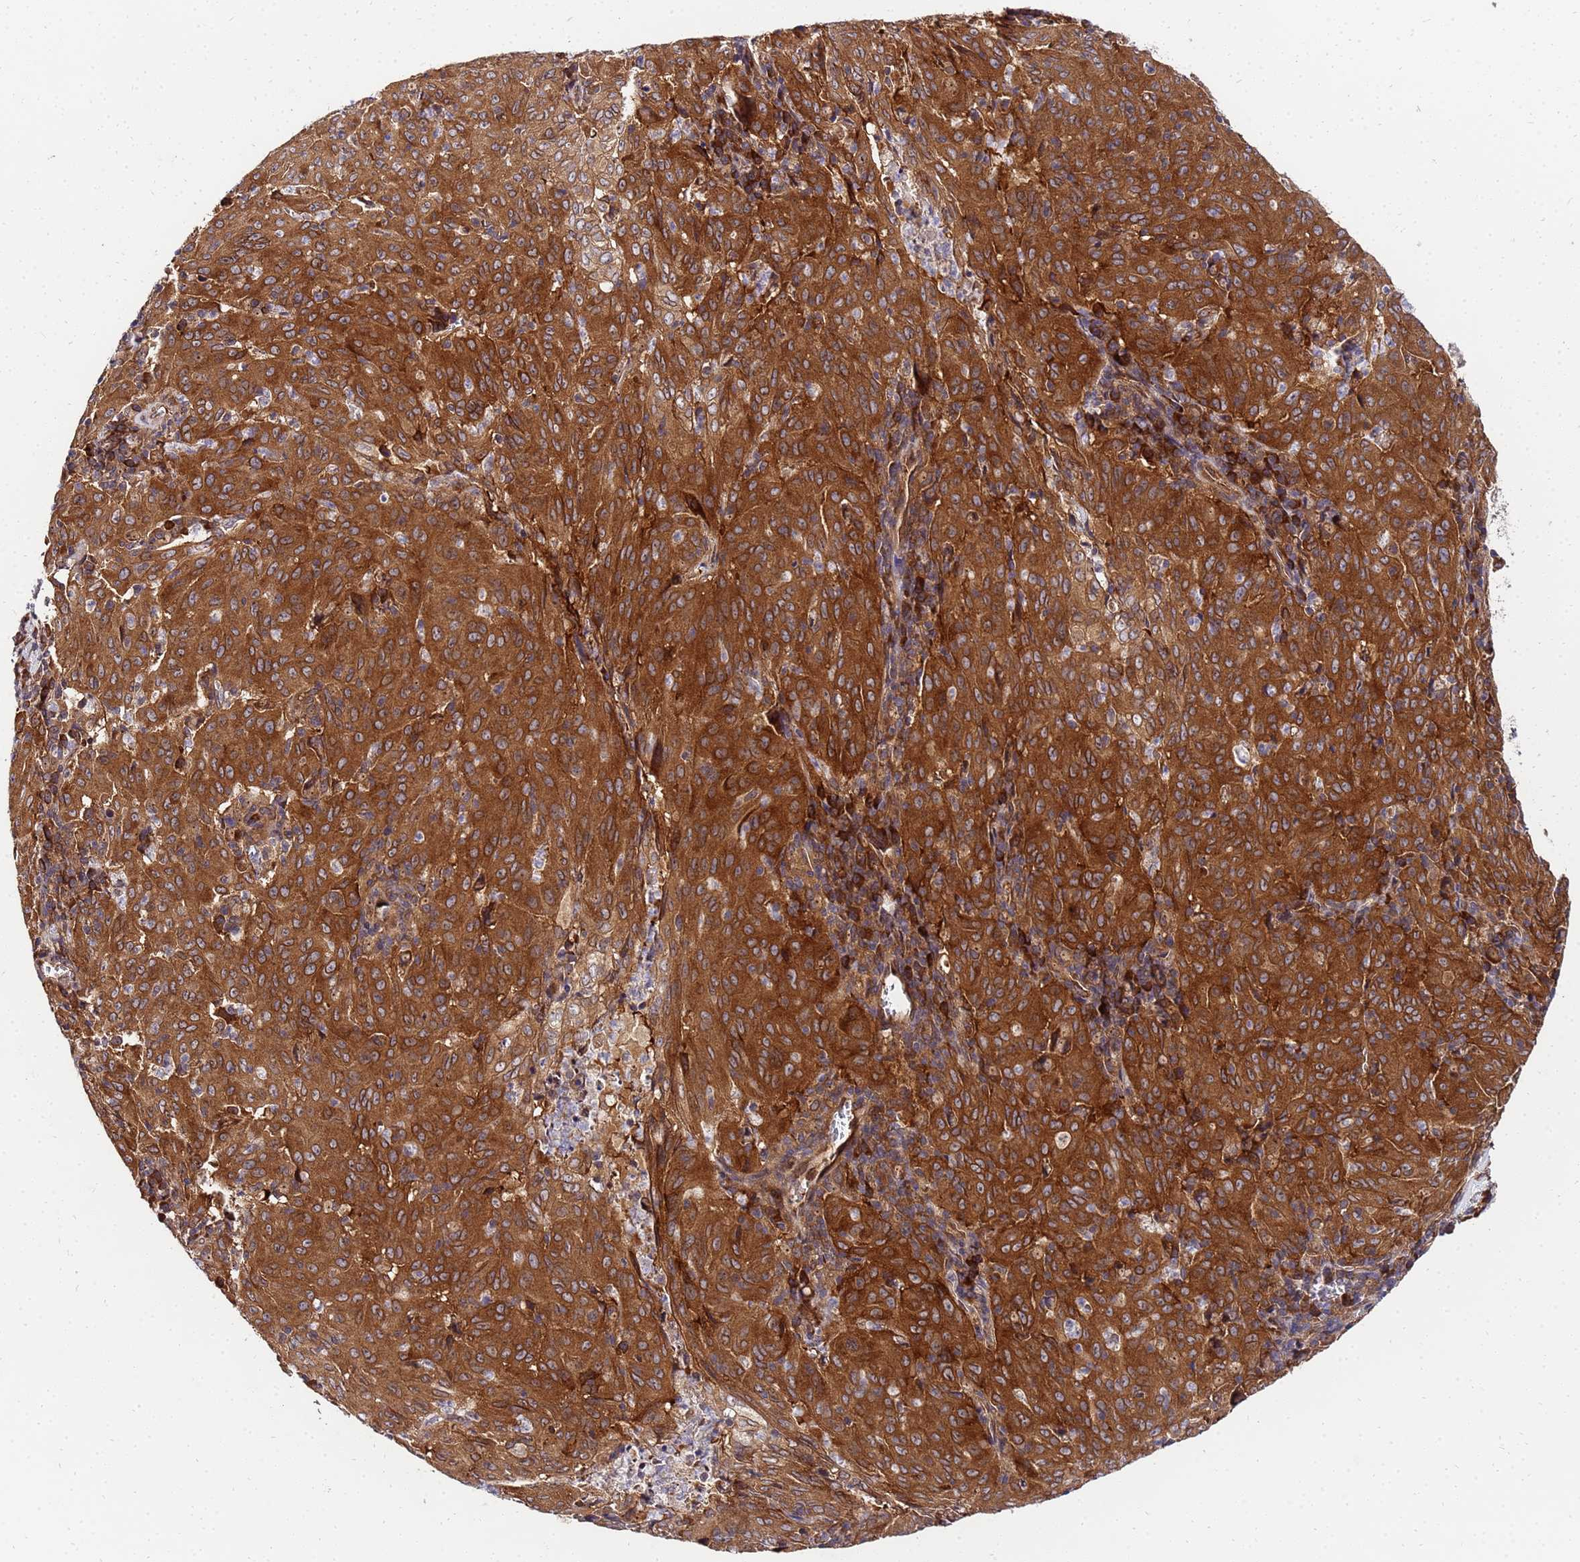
{"staining": {"intensity": "strong", "quantity": ">75%", "location": "cytoplasmic/membranous"}, "tissue": "pancreatic cancer", "cell_type": "Tumor cells", "image_type": "cancer", "snomed": [{"axis": "morphology", "description": "Adenocarcinoma, NOS"}, {"axis": "topography", "description": "Pancreas"}], "caption": "Immunohistochemical staining of pancreatic adenocarcinoma exhibits high levels of strong cytoplasmic/membranous protein positivity in about >75% of tumor cells. The staining is performed using DAB brown chromogen to label protein expression. The nuclei are counter-stained blue using hematoxylin.", "gene": "UNC93B1", "patient": {"sex": "male", "age": 63}}